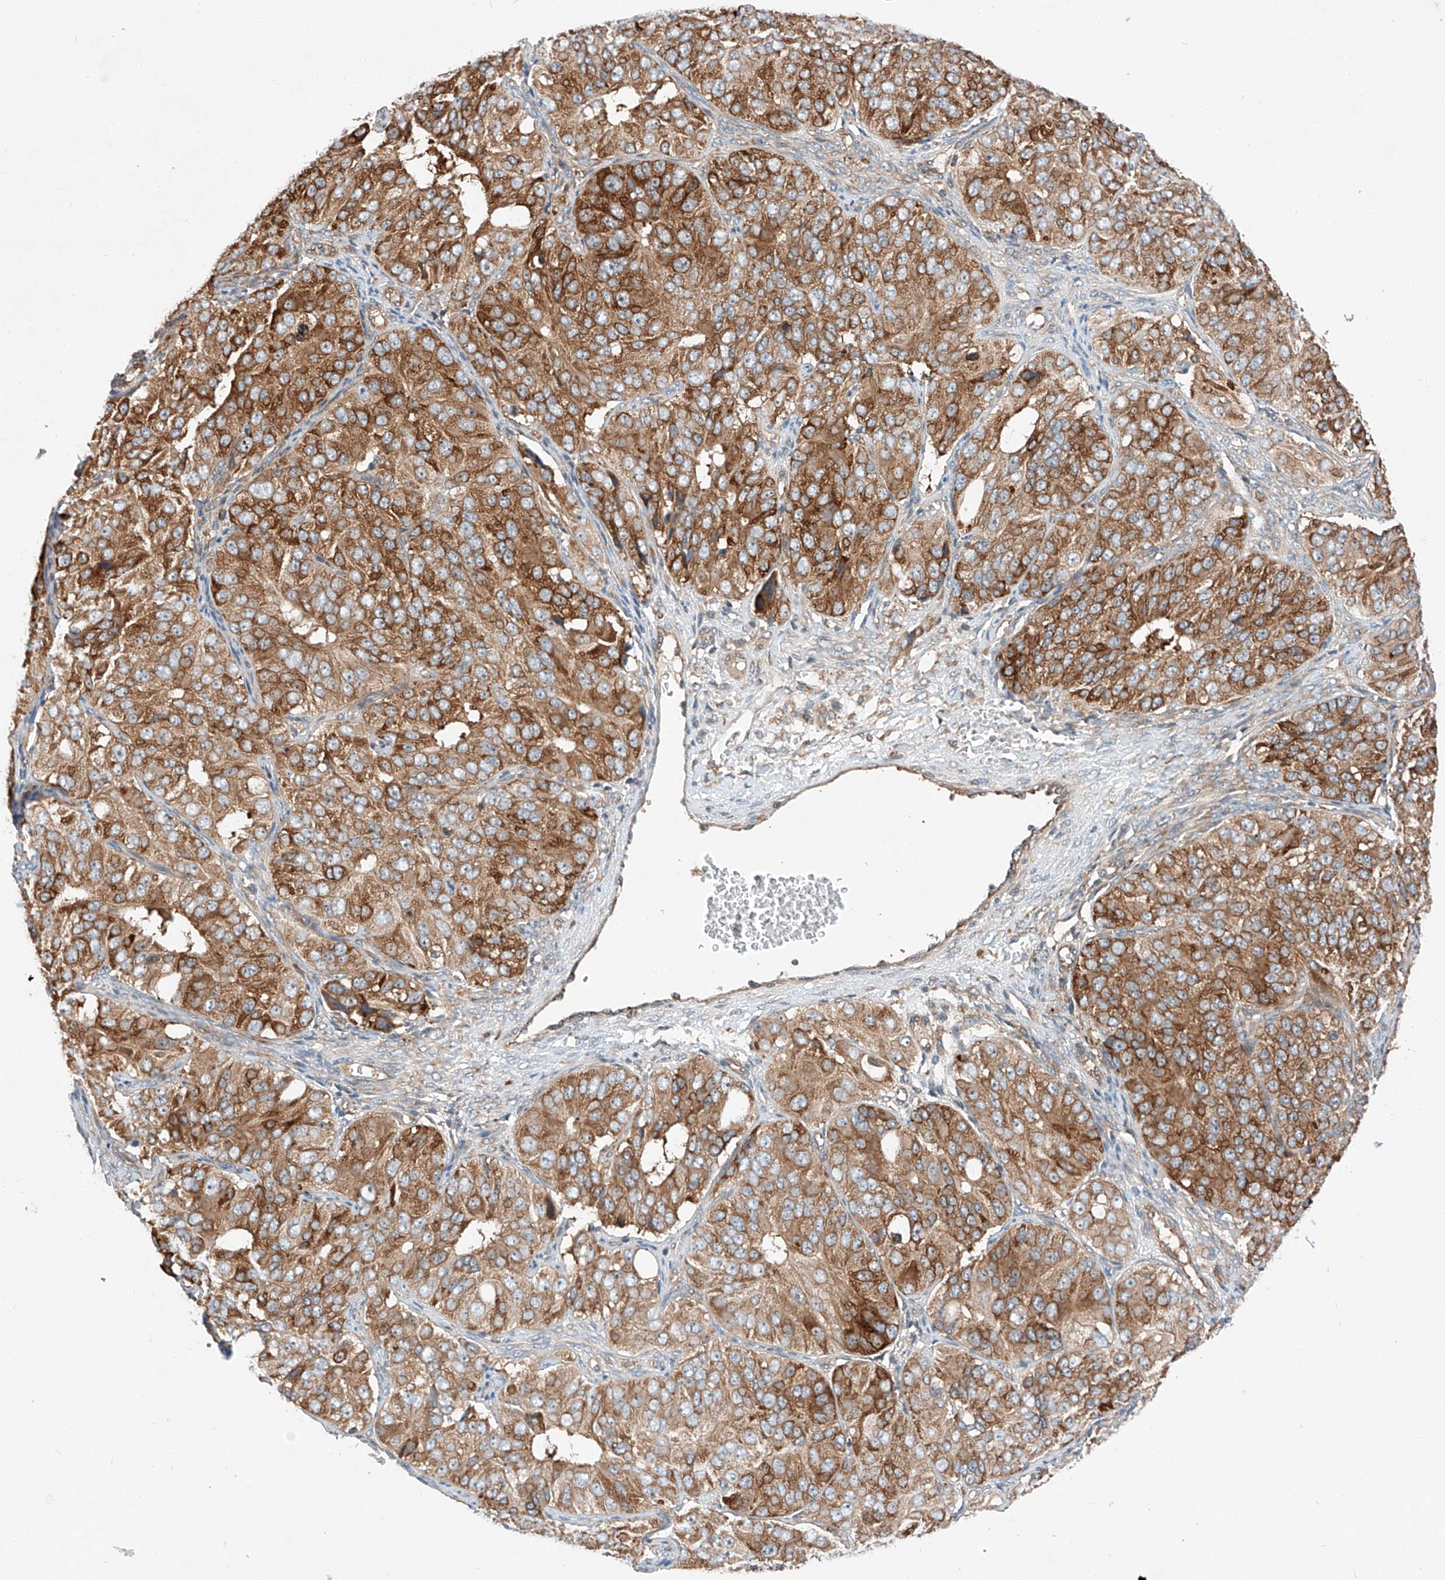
{"staining": {"intensity": "moderate", "quantity": ">75%", "location": "cytoplasmic/membranous"}, "tissue": "ovarian cancer", "cell_type": "Tumor cells", "image_type": "cancer", "snomed": [{"axis": "morphology", "description": "Carcinoma, endometroid"}, {"axis": "topography", "description": "Ovary"}], "caption": "A brown stain labels moderate cytoplasmic/membranous expression of a protein in human ovarian cancer (endometroid carcinoma) tumor cells.", "gene": "RUSC1", "patient": {"sex": "female", "age": 51}}